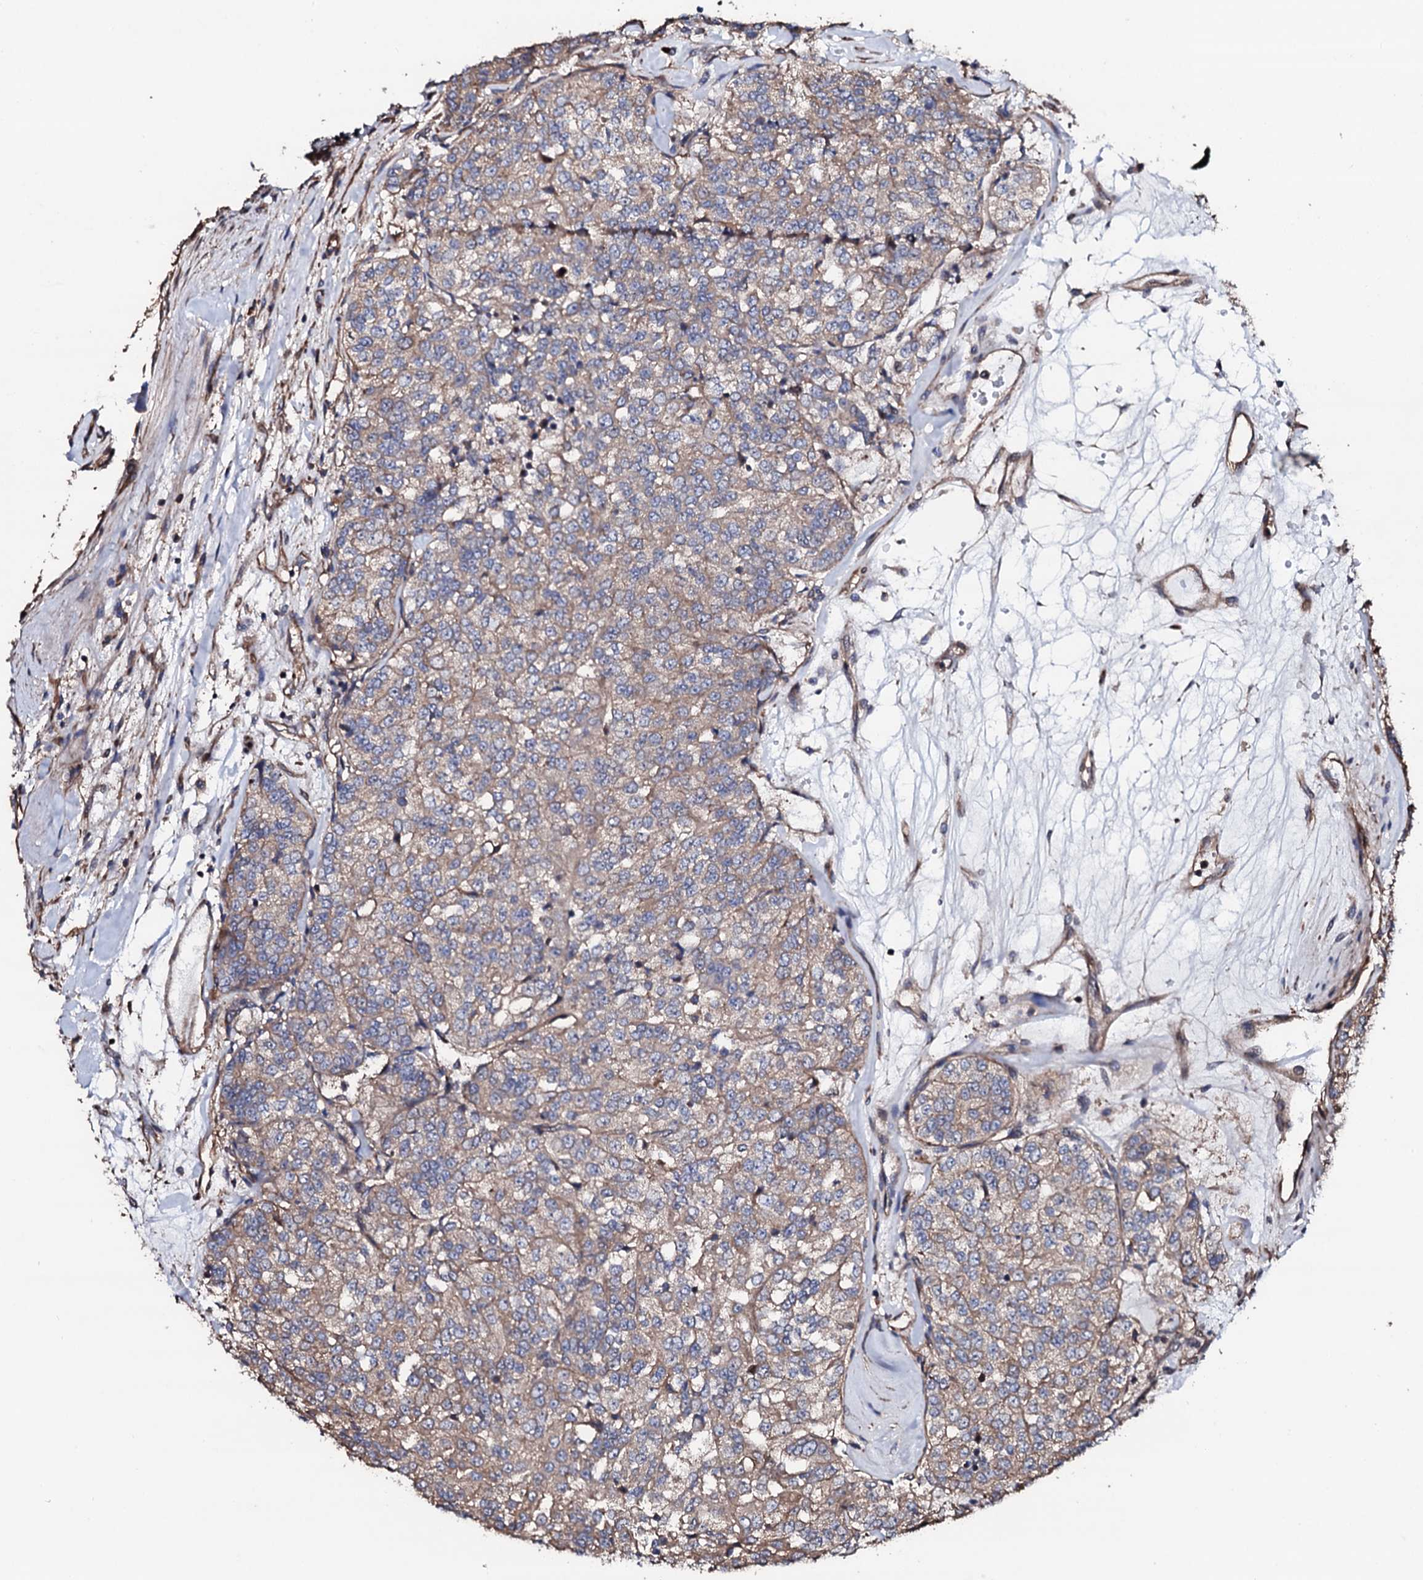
{"staining": {"intensity": "weak", "quantity": "25%-75%", "location": "cytoplasmic/membranous"}, "tissue": "renal cancer", "cell_type": "Tumor cells", "image_type": "cancer", "snomed": [{"axis": "morphology", "description": "Adenocarcinoma, NOS"}, {"axis": "topography", "description": "Kidney"}], "caption": "Immunohistochemistry staining of renal adenocarcinoma, which demonstrates low levels of weak cytoplasmic/membranous staining in approximately 25%-75% of tumor cells indicating weak cytoplasmic/membranous protein expression. The staining was performed using DAB (brown) for protein detection and nuclei were counterstained in hematoxylin (blue).", "gene": "CKAP5", "patient": {"sex": "female", "age": 63}}